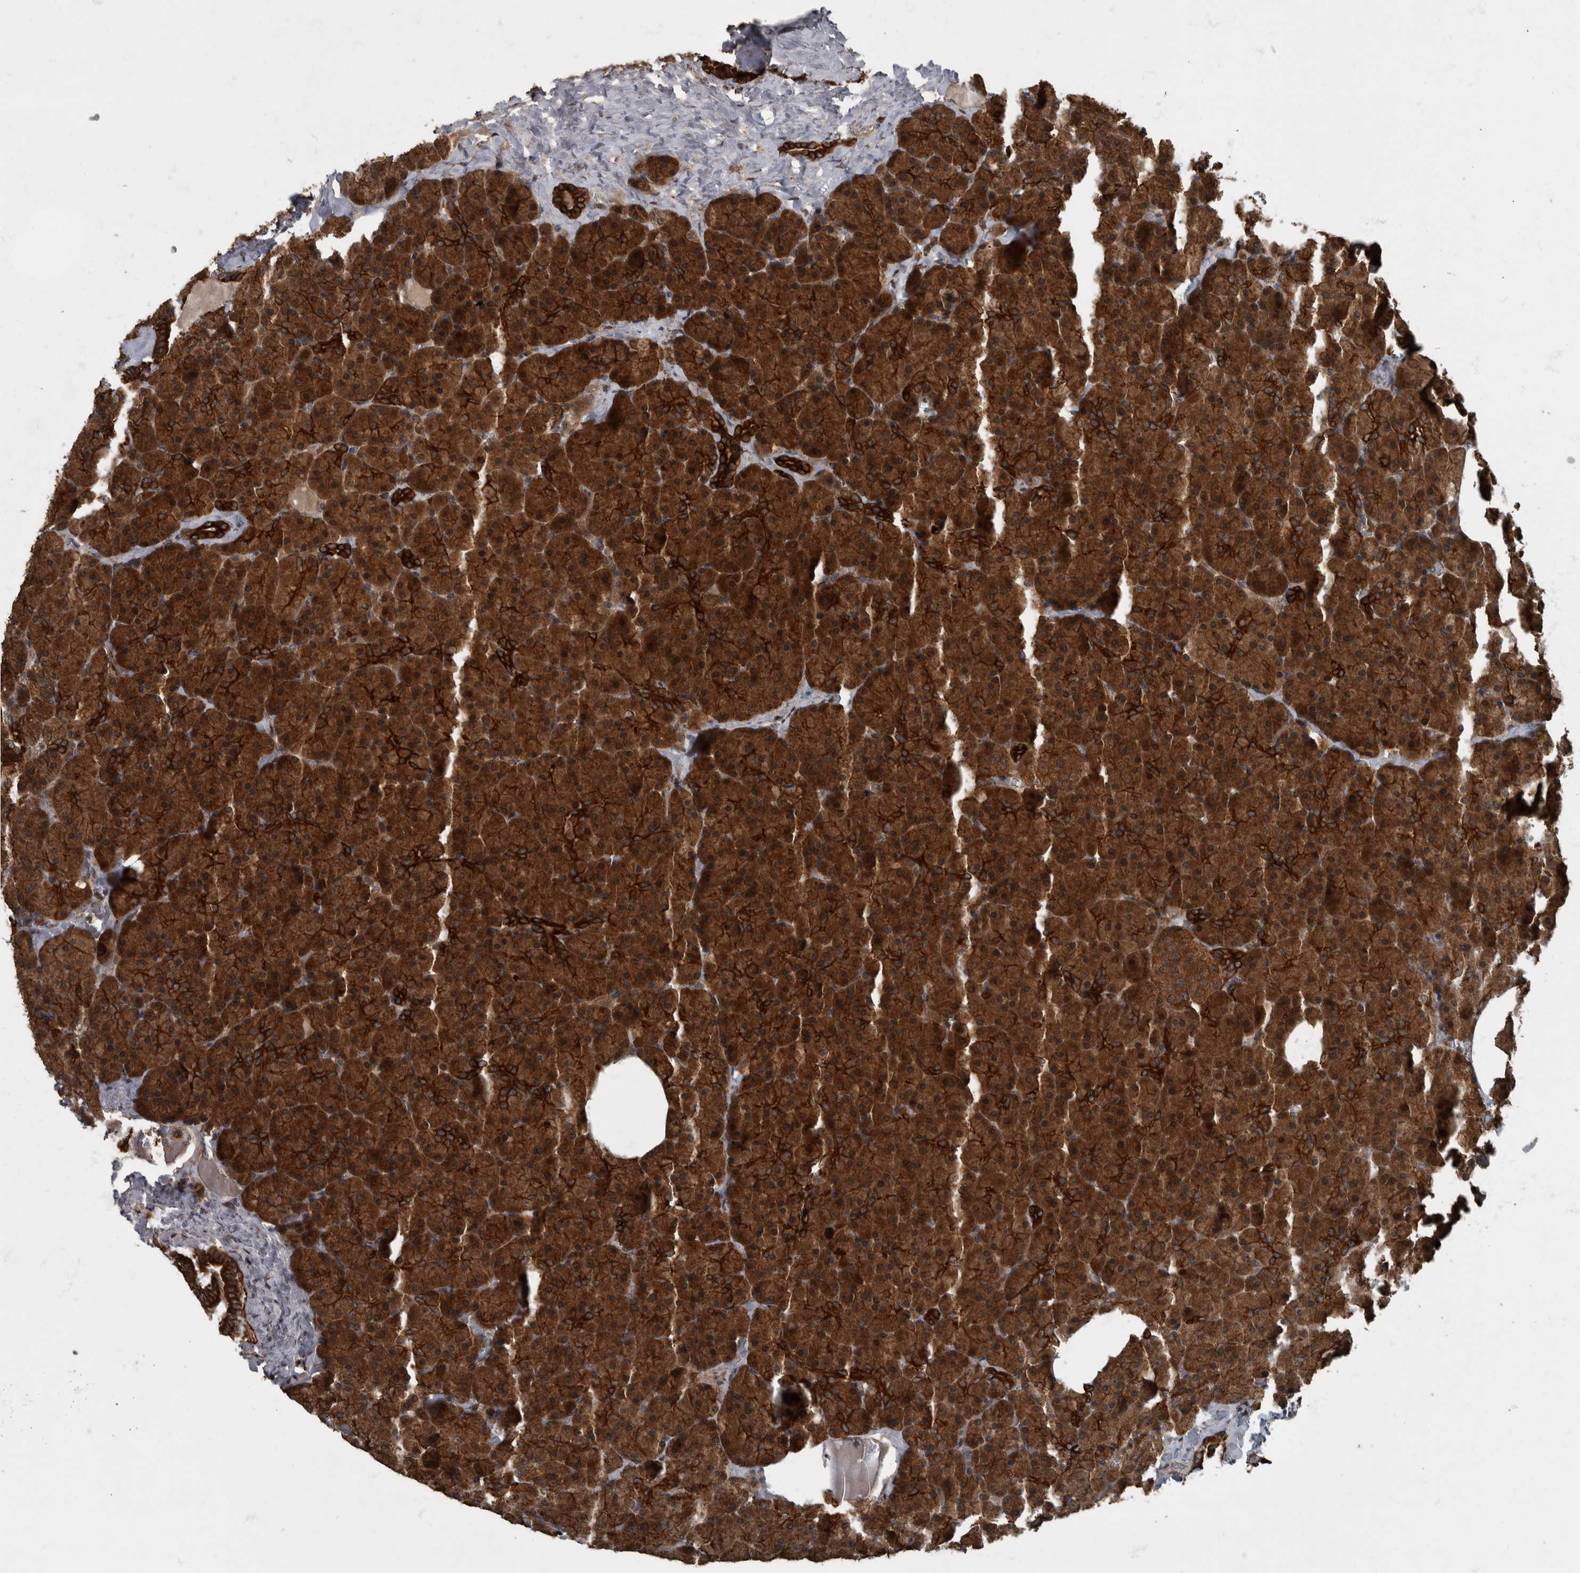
{"staining": {"intensity": "strong", "quantity": ">75%", "location": "cytoplasmic/membranous"}, "tissue": "pancreas", "cell_type": "Exocrine glandular cells", "image_type": "normal", "snomed": [{"axis": "morphology", "description": "Normal tissue, NOS"}, {"axis": "morphology", "description": "Carcinoid, malignant, NOS"}, {"axis": "topography", "description": "Pancreas"}], "caption": "High-power microscopy captured an IHC histopathology image of unremarkable pancreas, revealing strong cytoplasmic/membranous expression in approximately >75% of exocrine glandular cells.", "gene": "RABGGTB", "patient": {"sex": "female", "age": 35}}